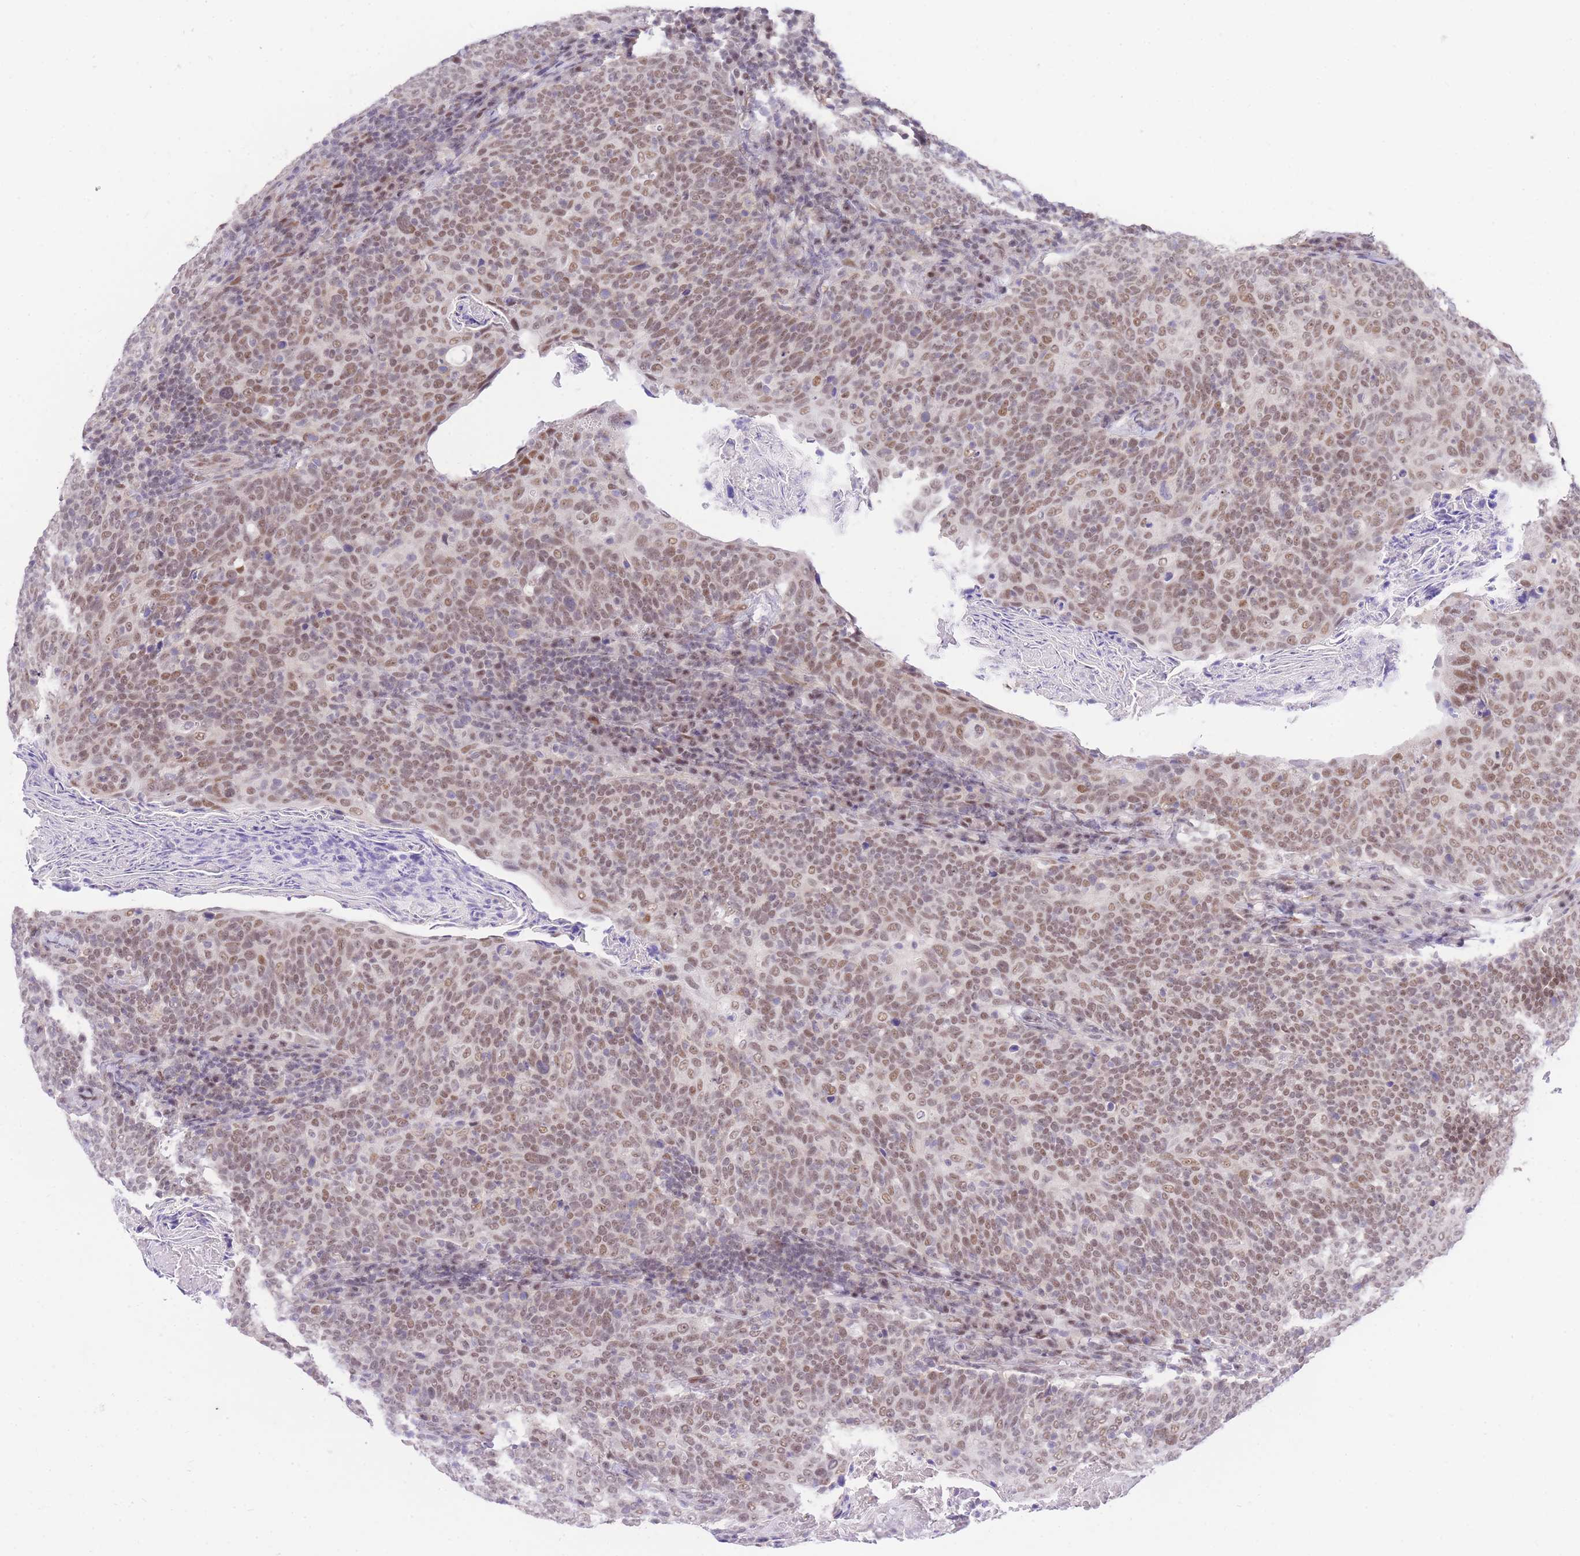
{"staining": {"intensity": "moderate", "quantity": ">75%", "location": "nuclear"}, "tissue": "head and neck cancer", "cell_type": "Tumor cells", "image_type": "cancer", "snomed": [{"axis": "morphology", "description": "Squamous cell carcinoma, NOS"}, {"axis": "morphology", "description": "Squamous cell carcinoma, metastatic, NOS"}, {"axis": "topography", "description": "Lymph node"}, {"axis": "topography", "description": "Head-Neck"}], "caption": "A high-resolution photomicrograph shows IHC staining of head and neck cancer, which exhibits moderate nuclear expression in about >75% of tumor cells. (Stains: DAB in brown, nuclei in blue, Microscopy: brightfield microscopy at high magnification).", "gene": "UBXN7", "patient": {"sex": "male", "age": 62}}